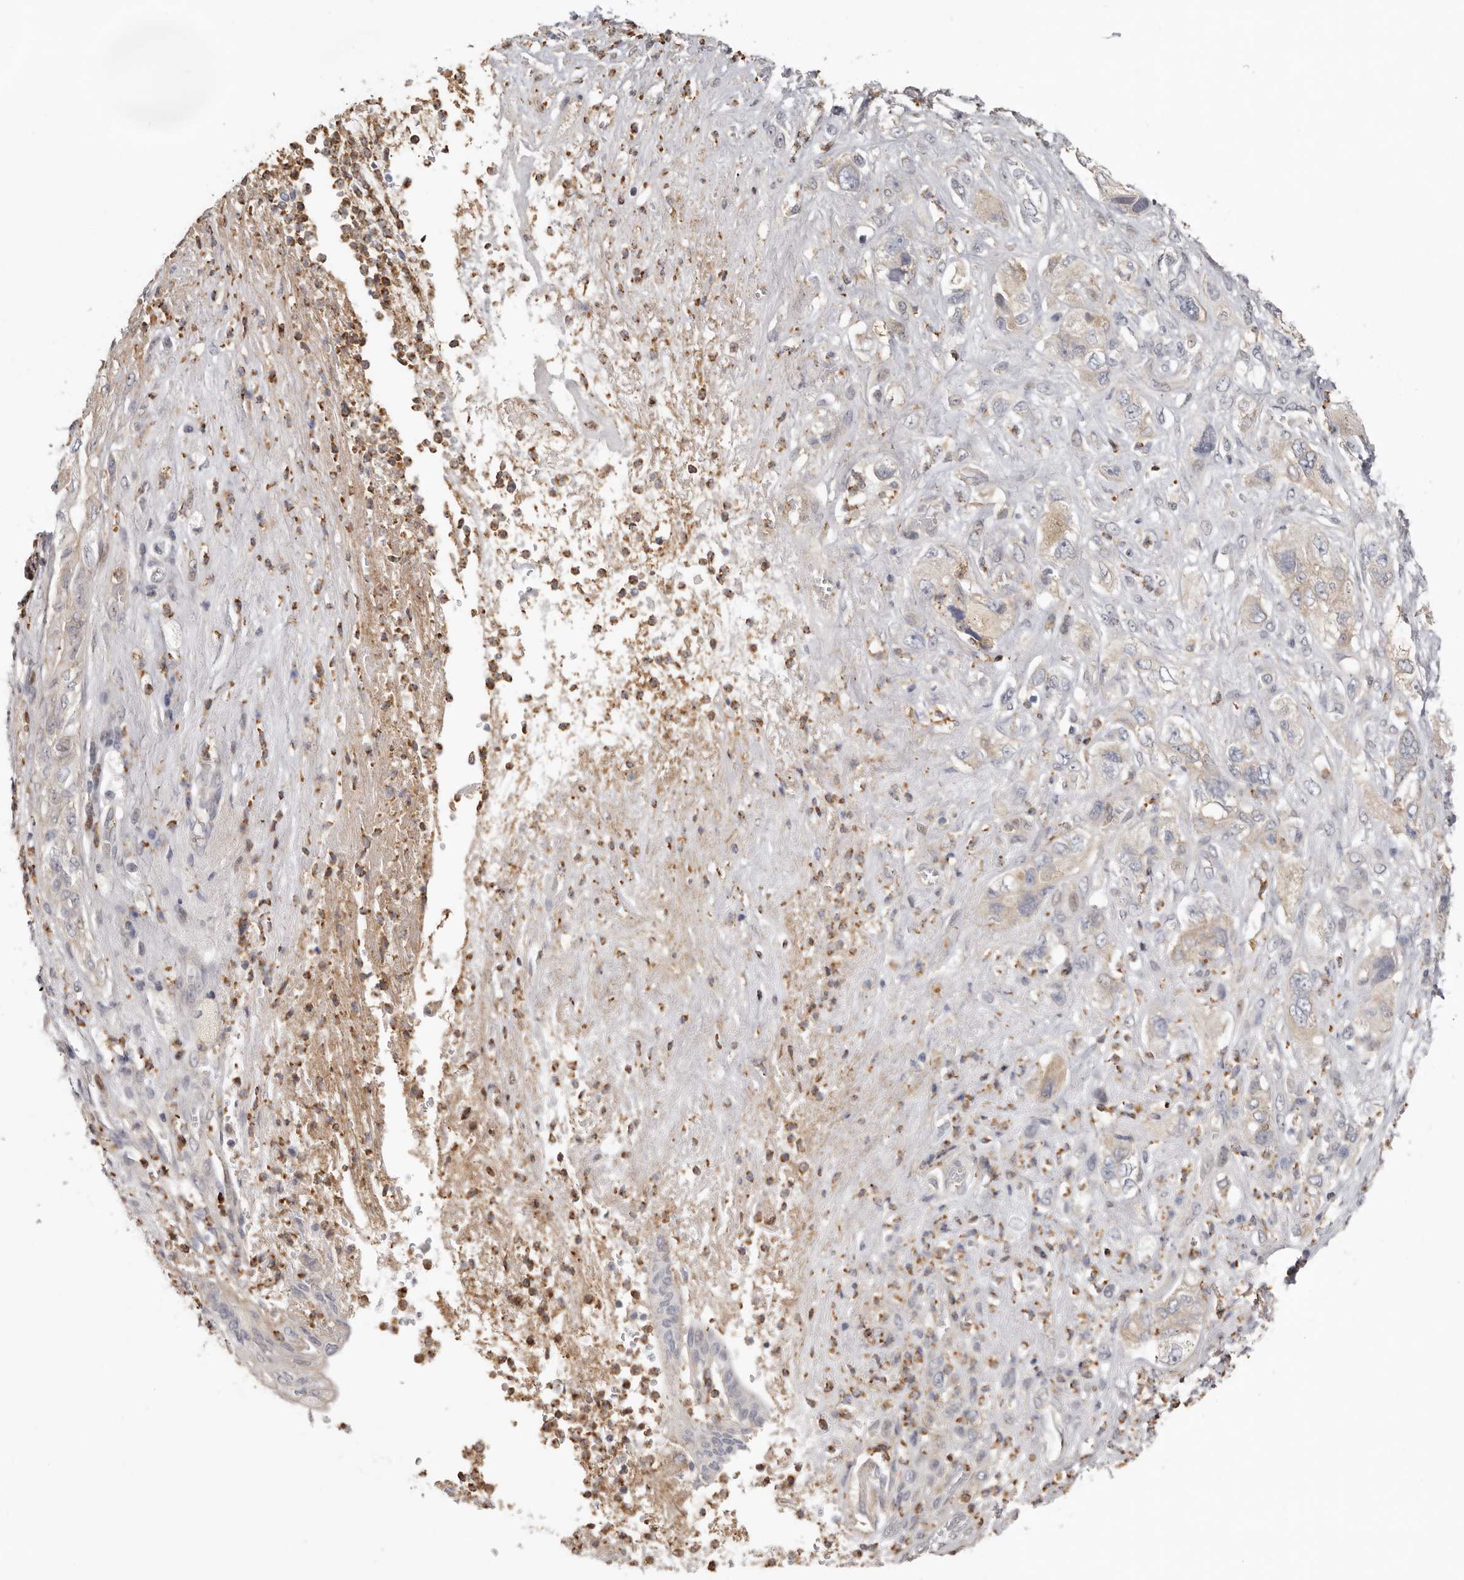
{"staining": {"intensity": "weak", "quantity": "<25%", "location": "cytoplasmic/membranous"}, "tissue": "pancreatic cancer", "cell_type": "Tumor cells", "image_type": "cancer", "snomed": [{"axis": "morphology", "description": "Adenocarcinoma, NOS"}, {"axis": "topography", "description": "Pancreas"}], "caption": "A histopathology image of human adenocarcinoma (pancreatic) is negative for staining in tumor cells.", "gene": "MSRB2", "patient": {"sex": "female", "age": 73}}